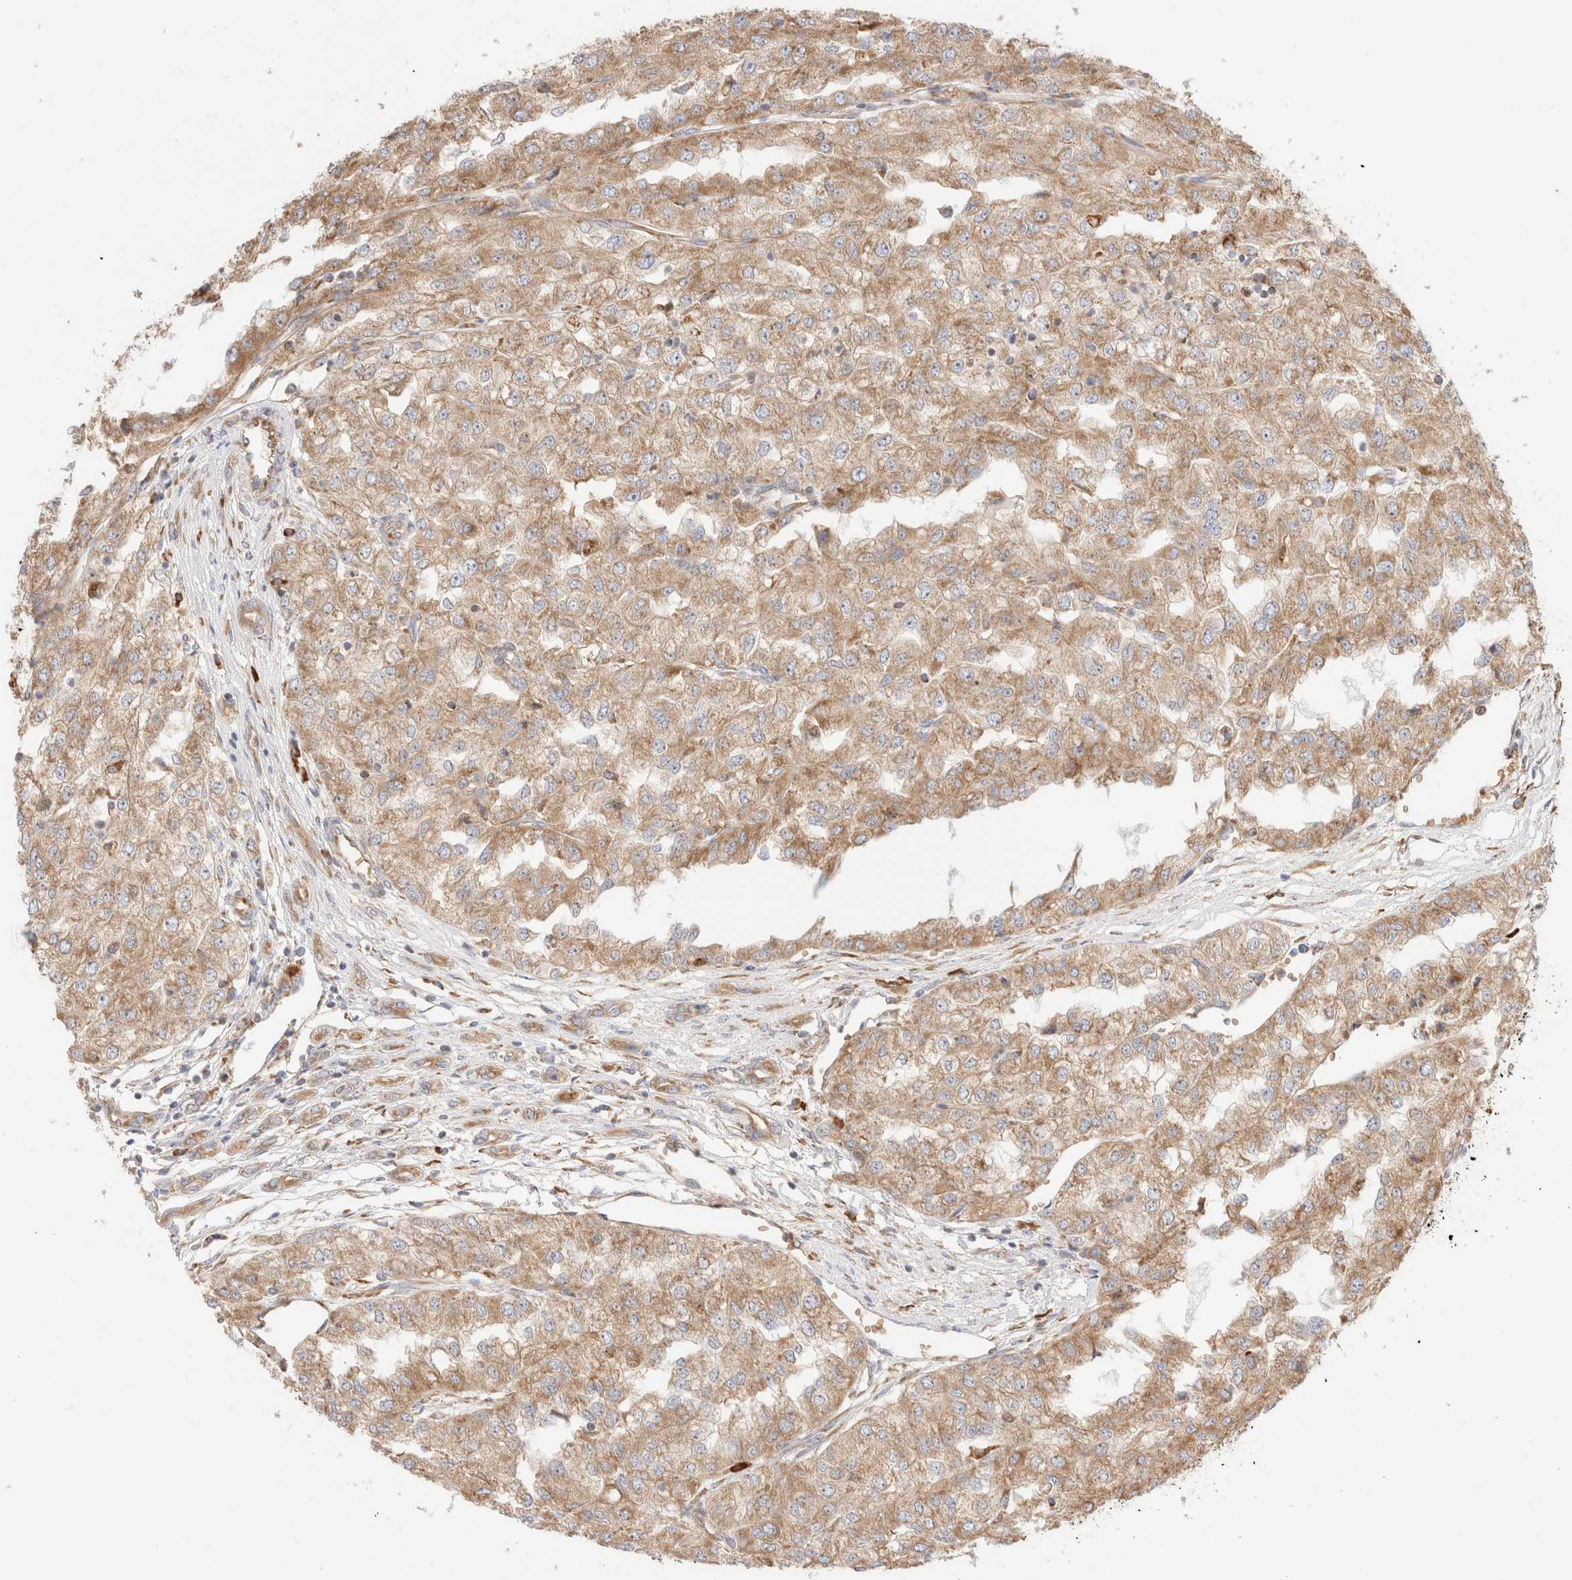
{"staining": {"intensity": "moderate", "quantity": ">75%", "location": "cytoplasmic/membranous"}, "tissue": "renal cancer", "cell_type": "Tumor cells", "image_type": "cancer", "snomed": [{"axis": "morphology", "description": "Adenocarcinoma, NOS"}, {"axis": "topography", "description": "Kidney"}], "caption": "Protein expression analysis of human adenocarcinoma (renal) reveals moderate cytoplasmic/membranous expression in about >75% of tumor cells. (DAB = brown stain, brightfield microscopy at high magnification).", "gene": "UTS2B", "patient": {"sex": "female", "age": 54}}